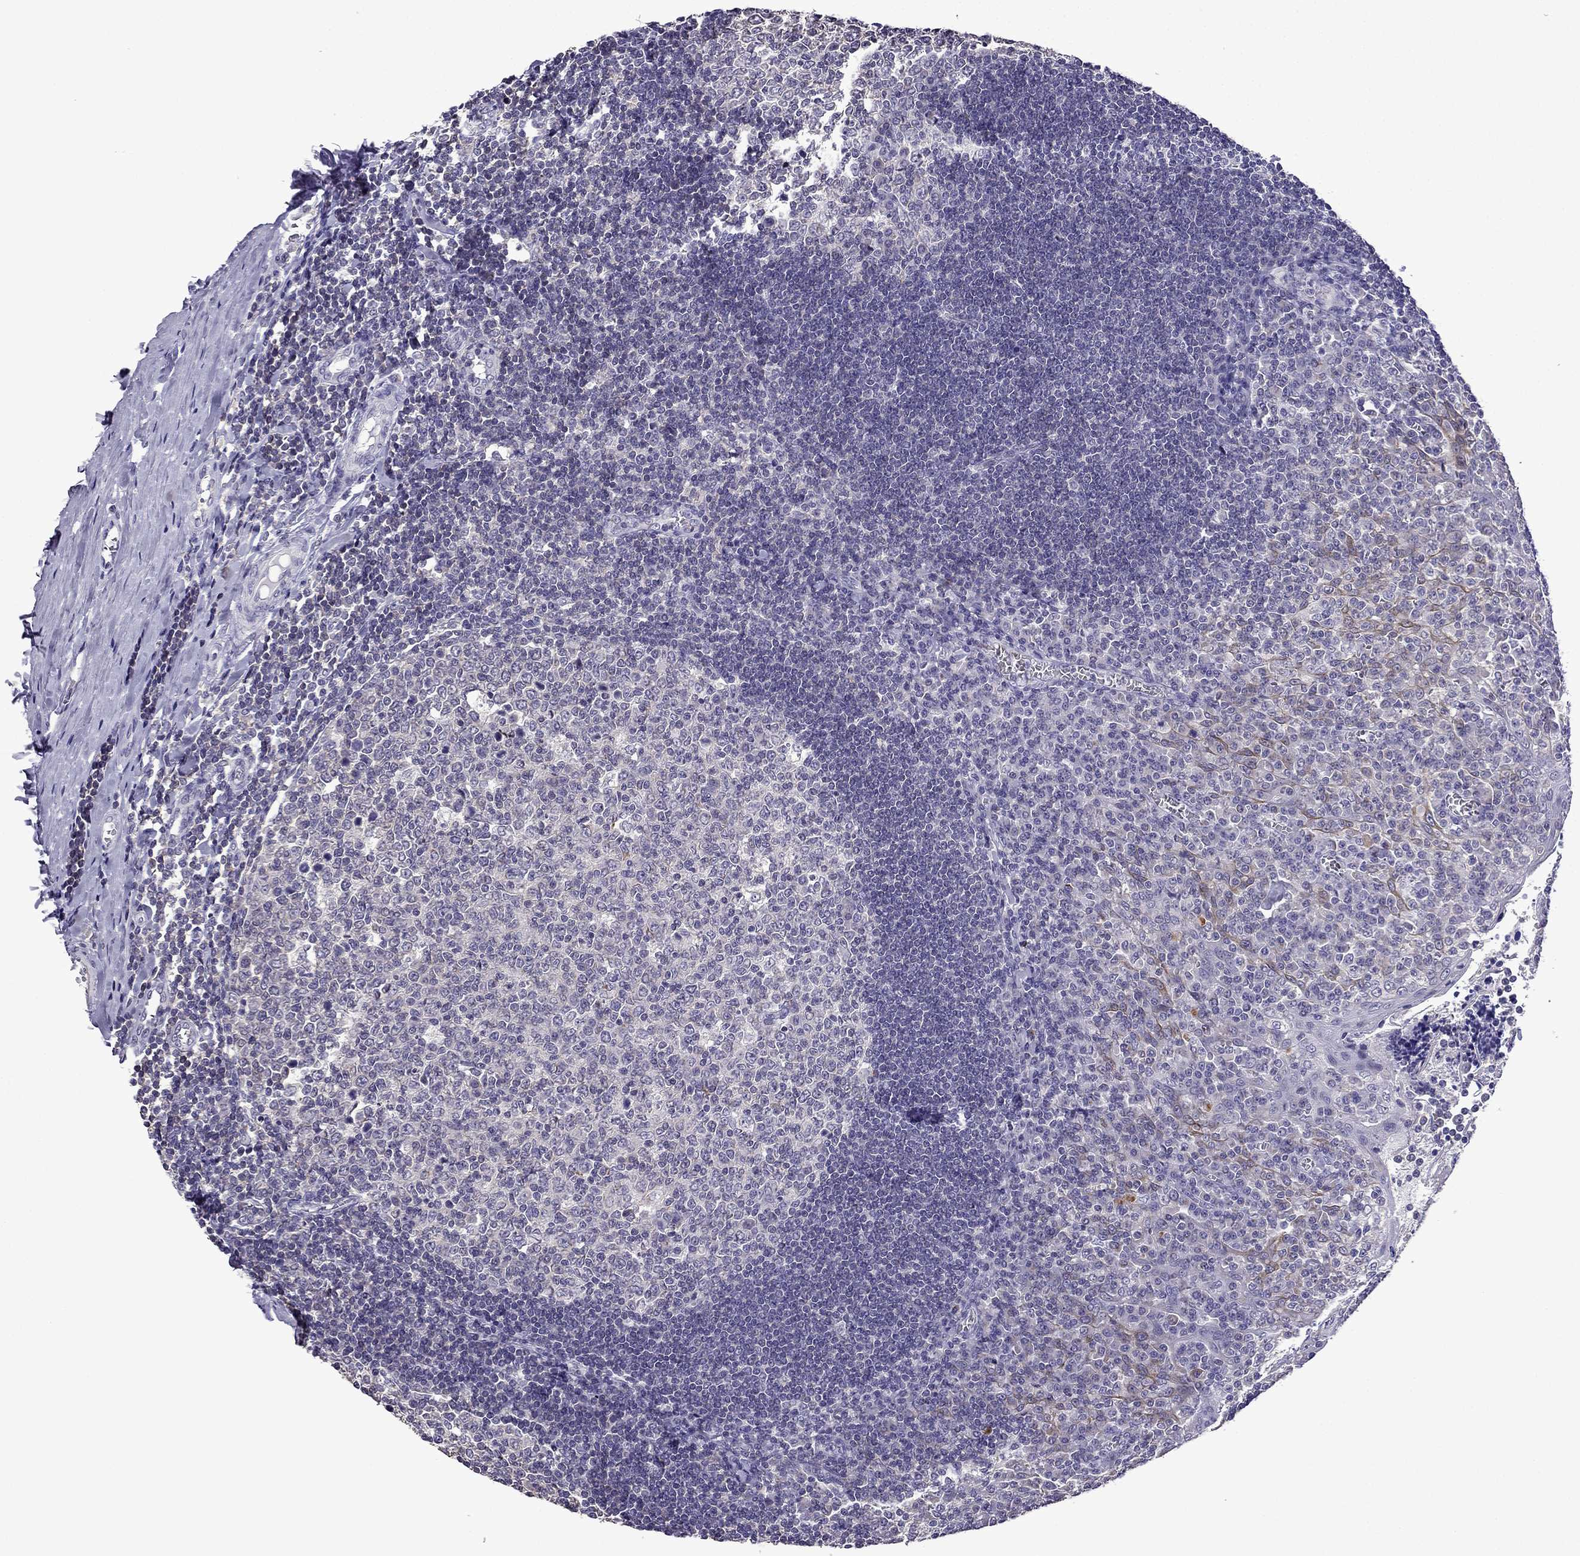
{"staining": {"intensity": "negative", "quantity": "none", "location": "none"}, "tissue": "tonsil", "cell_type": "Germinal center cells", "image_type": "normal", "snomed": [{"axis": "morphology", "description": "Normal tissue, NOS"}, {"axis": "topography", "description": "Tonsil"}], "caption": "IHC micrograph of benign human tonsil stained for a protein (brown), which exhibits no positivity in germinal center cells.", "gene": "TTN", "patient": {"sex": "female", "age": 12}}